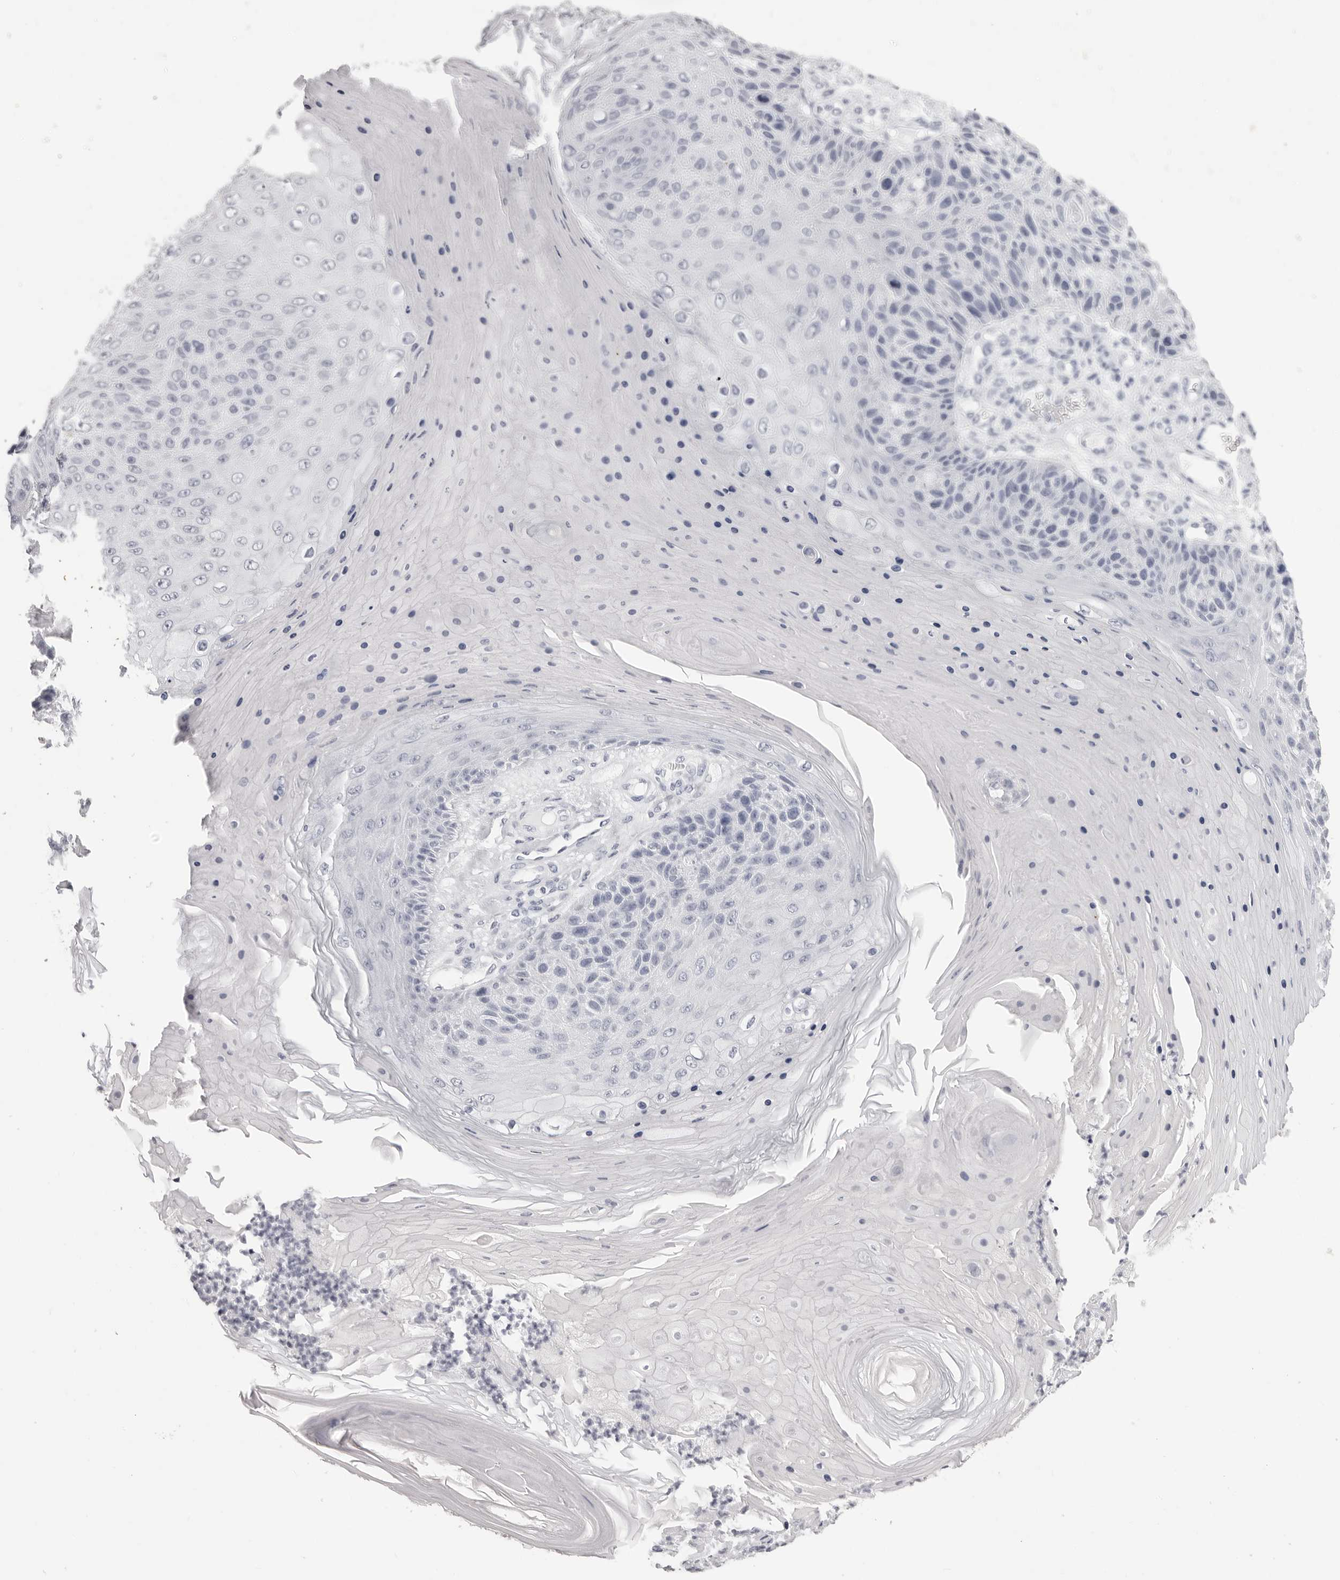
{"staining": {"intensity": "negative", "quantity": "none", "location": "none"}, "tissue": "skin cancer", "cell_type": "Tumor cells", "image_type": "cancer", "snomed": [{"axis": "morphology", "description": "Squamous cell carcinoma, NOS"}, {"axis": "topography", "description": "Skin"}], "caption": "A high-resolution micrograph shows immunohistochemistry staining of skin cancer (squamous cell carcinoma), which exhibits no significant expression in tumor cells.", "gene": "CST1", "patient": {"sex": "female", "age": 88}}